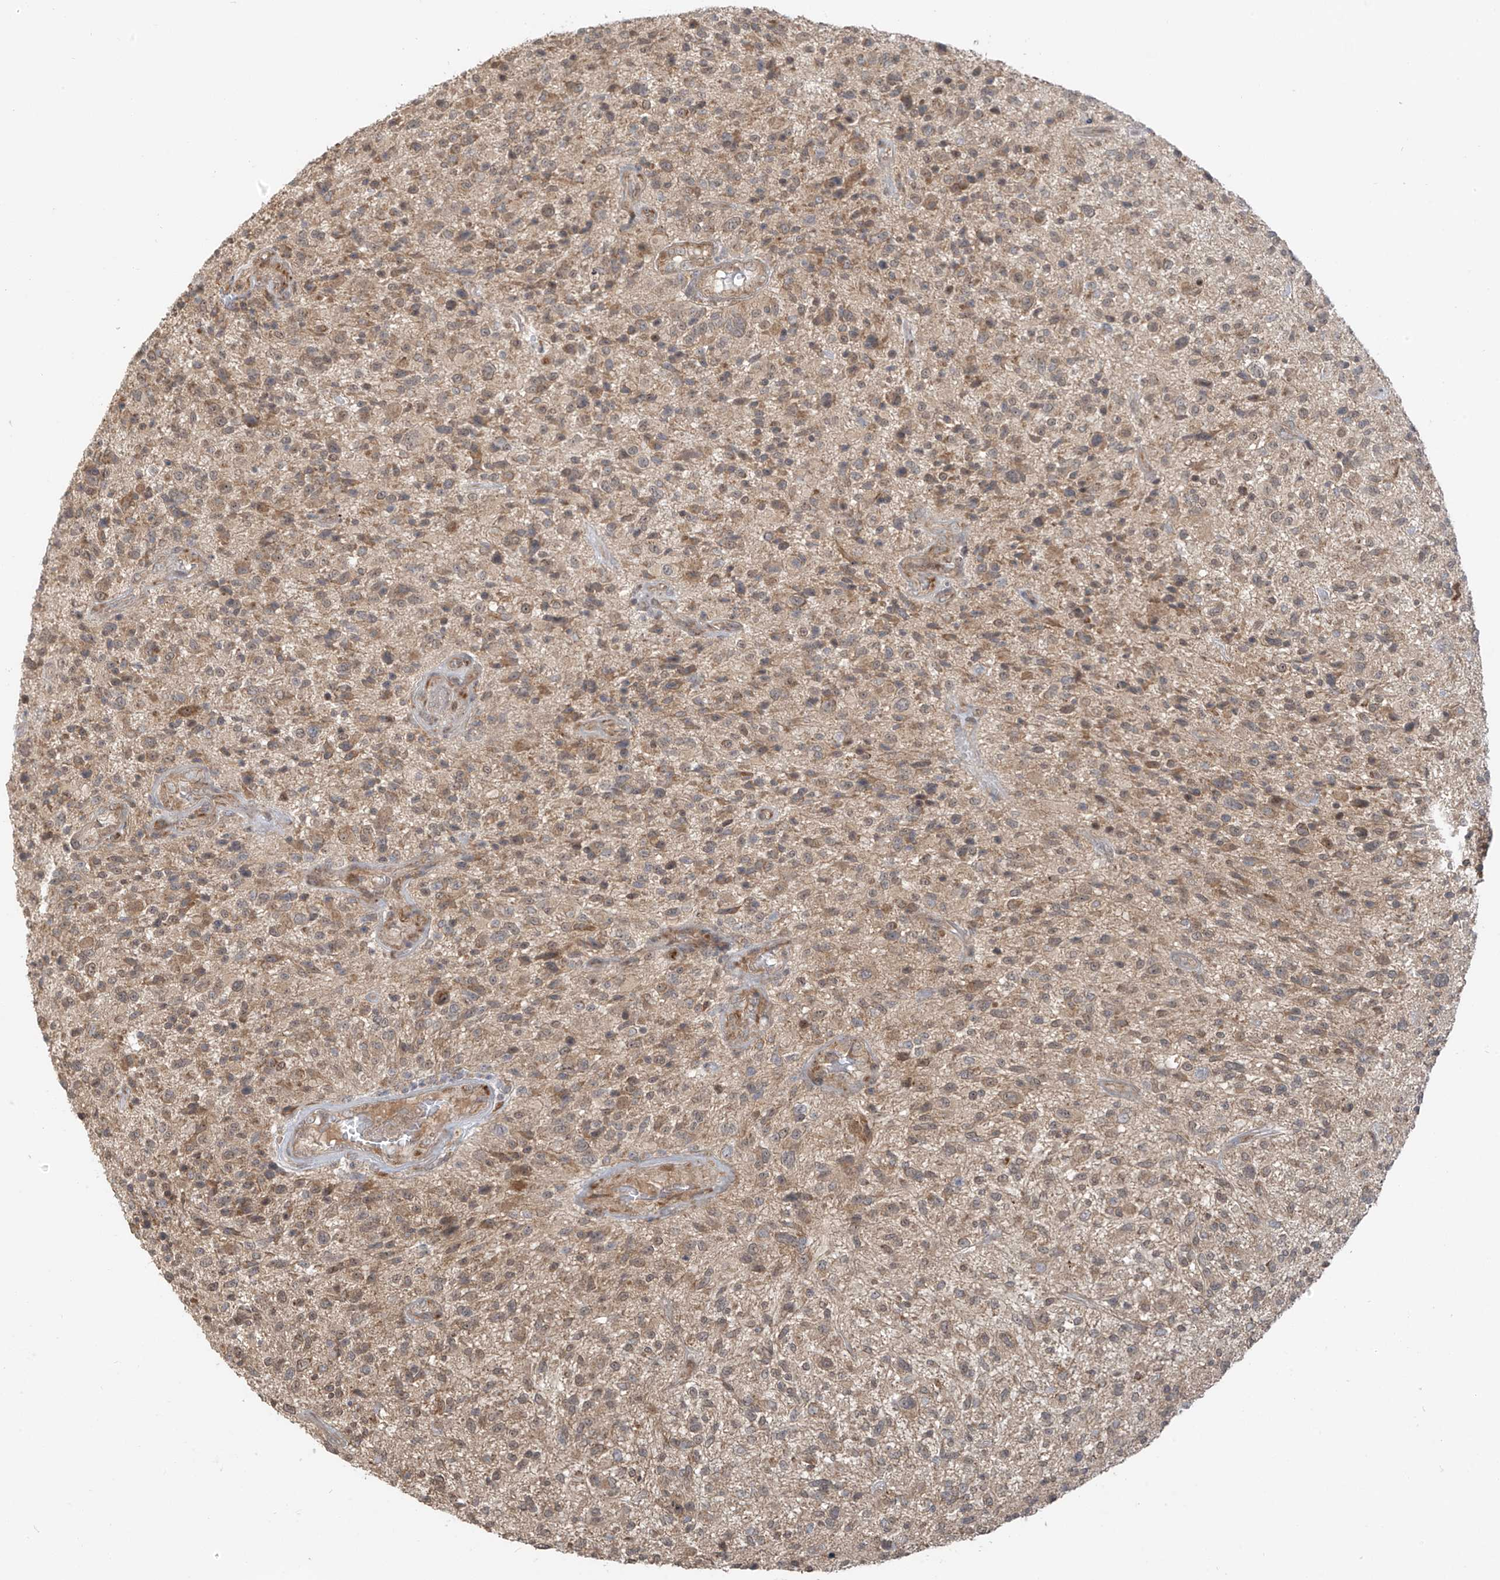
{"staining": {"intensity": "moderate", "quantity": ">75%", "location": "cytoplasmic/membranous"}, "tissue": "glioma", "cell_type": "Tumor cells", "image_type": "cancer", "snomed": [{"axis": "morphology", "description": "Glioma, malignant, High grade"}, {"axis": "topography", "description": "Brain"}], "caption": "Moderate cytoplasmic/membranous staining is appreciated in about >75% of tumor cells in glioma.", "gene": "KATNIP", "patient": {"sex": "male", "age": 47}}